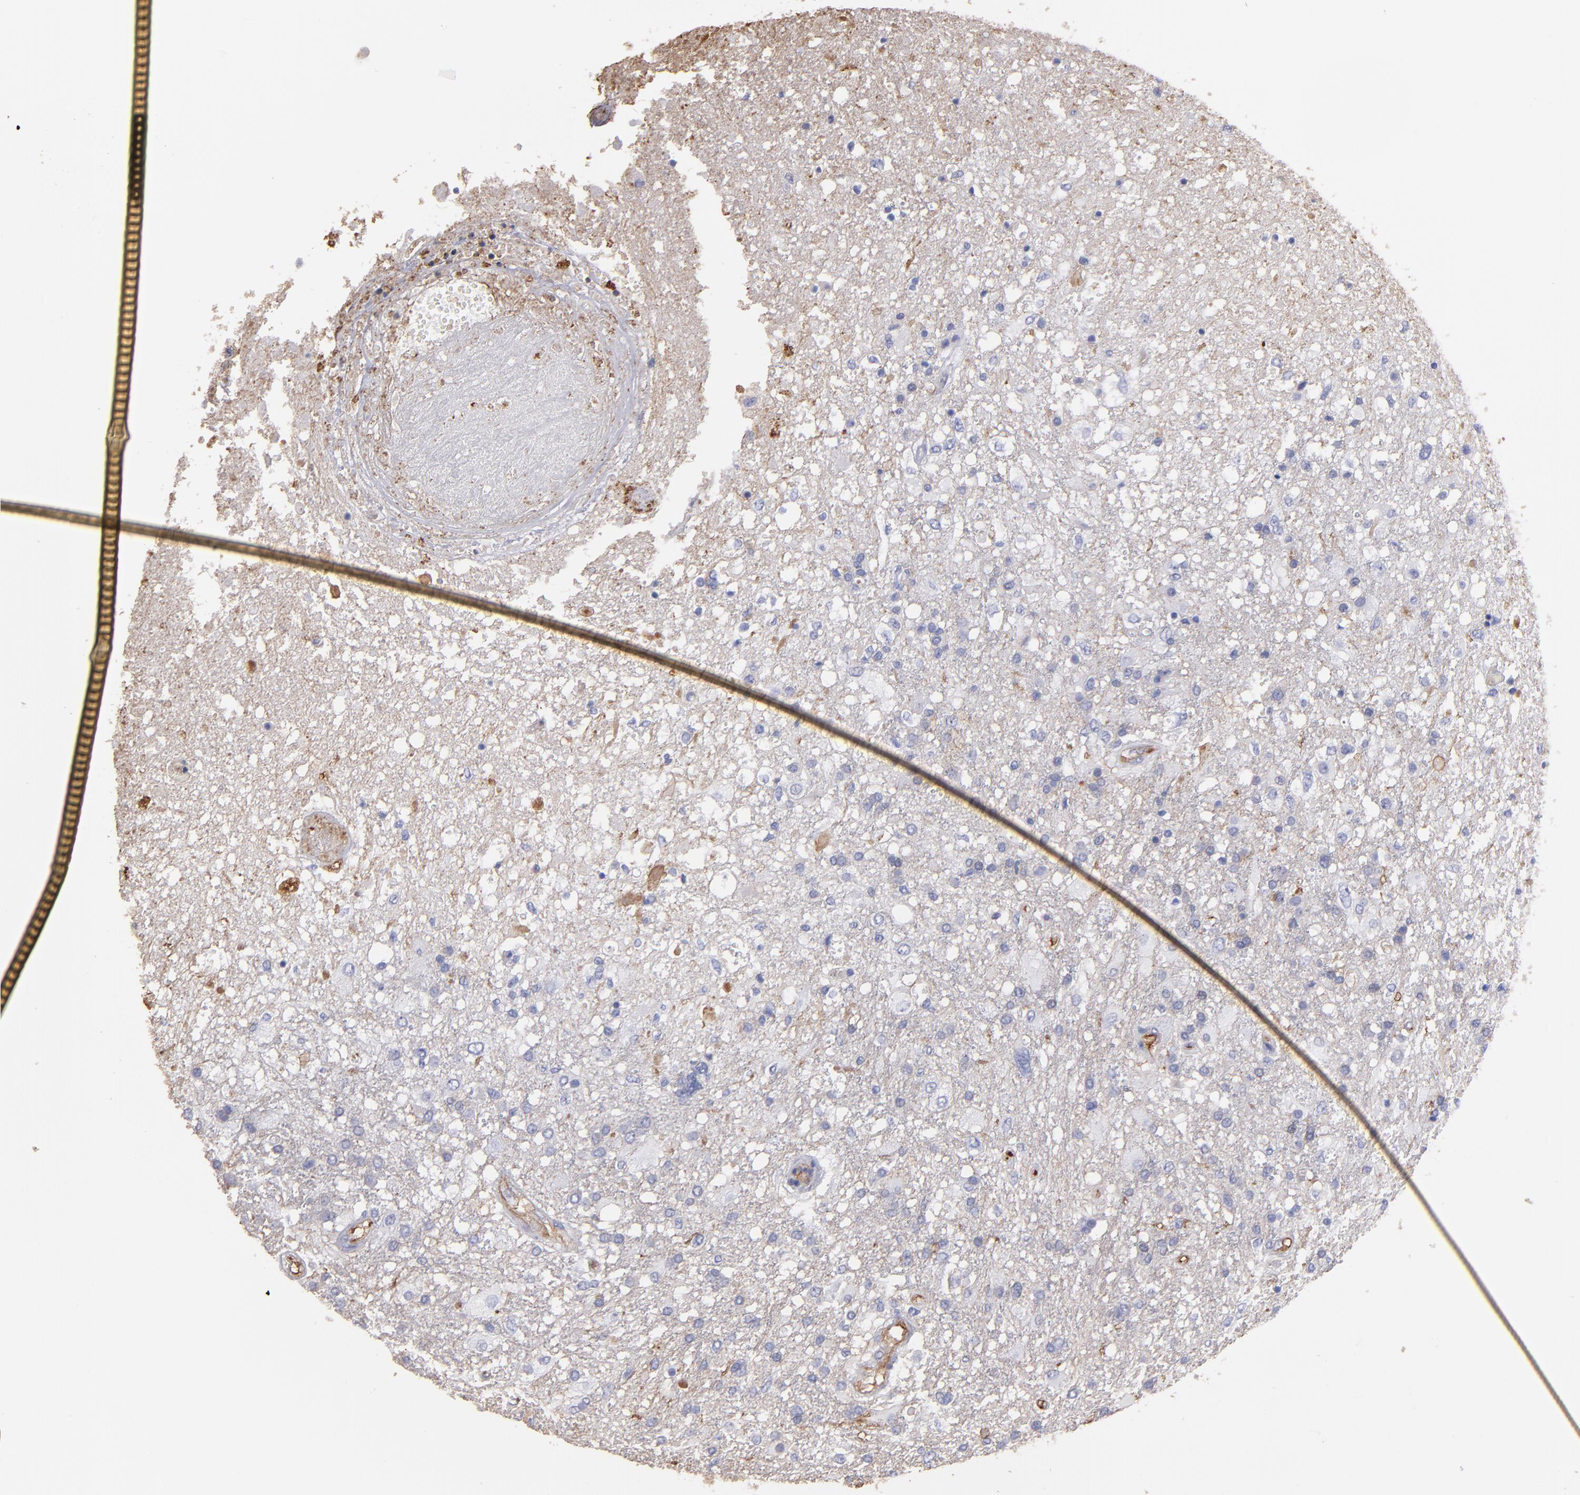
{"staining": {"intensity": "negative", "quantity": "none", "location": "none"}, "tissue": "glioma", "cell_type": "Tumor cells", "image_type": "cancer", "snomed": [{"axis": "morphology", "description": "Glioma, malignant, High grade"}, {"axis": "topography", "description": "Cerebral cortex"}], "caption": "DAB (3,3'-diaminobenzidine) immunohistochemical staining of human malignant glioma (high-grade) reveals no significant expression in tumor cells. Brightfield microscopy of IHC stained with DAB (3,3'-diaminobenzidine) (brown) and hematoxylin (blue), captured at high magnification.", "gene": "ABCB1", "patient": {"sex": "male", "age": 79}}